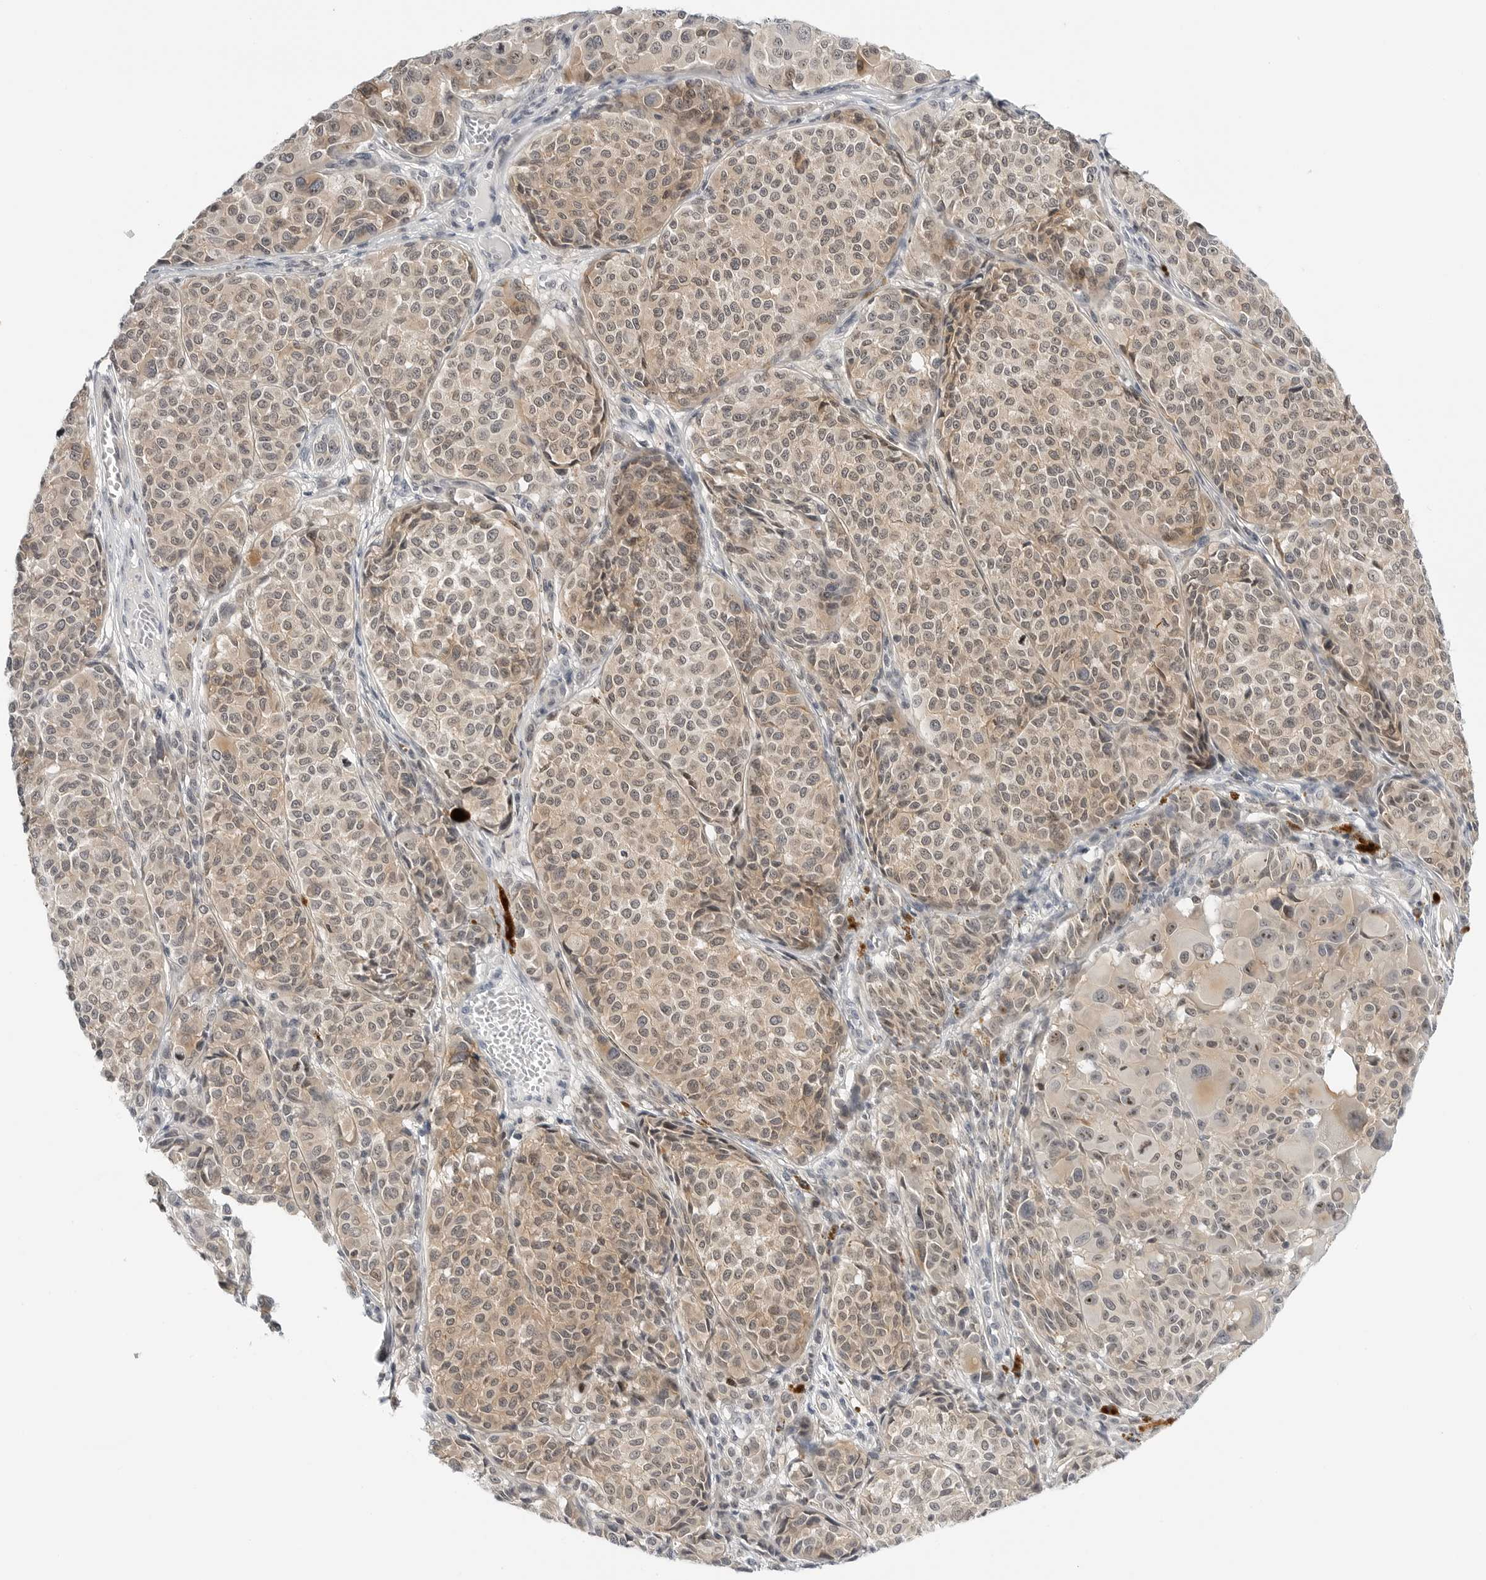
{"staining": {"intensity": "moderate", "quantity": ">75%", "location": "cytoplasmic/membranous,nuclear"}, "tissue": "melanoma", "cell_type": "Tumor cells", "image_type": "cancer", "snomed": [{"axis": "morphology", "description": "Malignant melanoma, NOS"}, {"axis": "topography", "description": "Skin"}], "caption": "Immunohistochemistry (IHC) histopathology image of melanoma stained for a protein (brown), which shows medium levels of moderate cytoplasmic/membranous and nuclear staining in about >75% of tumor cells.", "gene": "MAP2K5", "patient": {"sex": "male", "age": 83}}